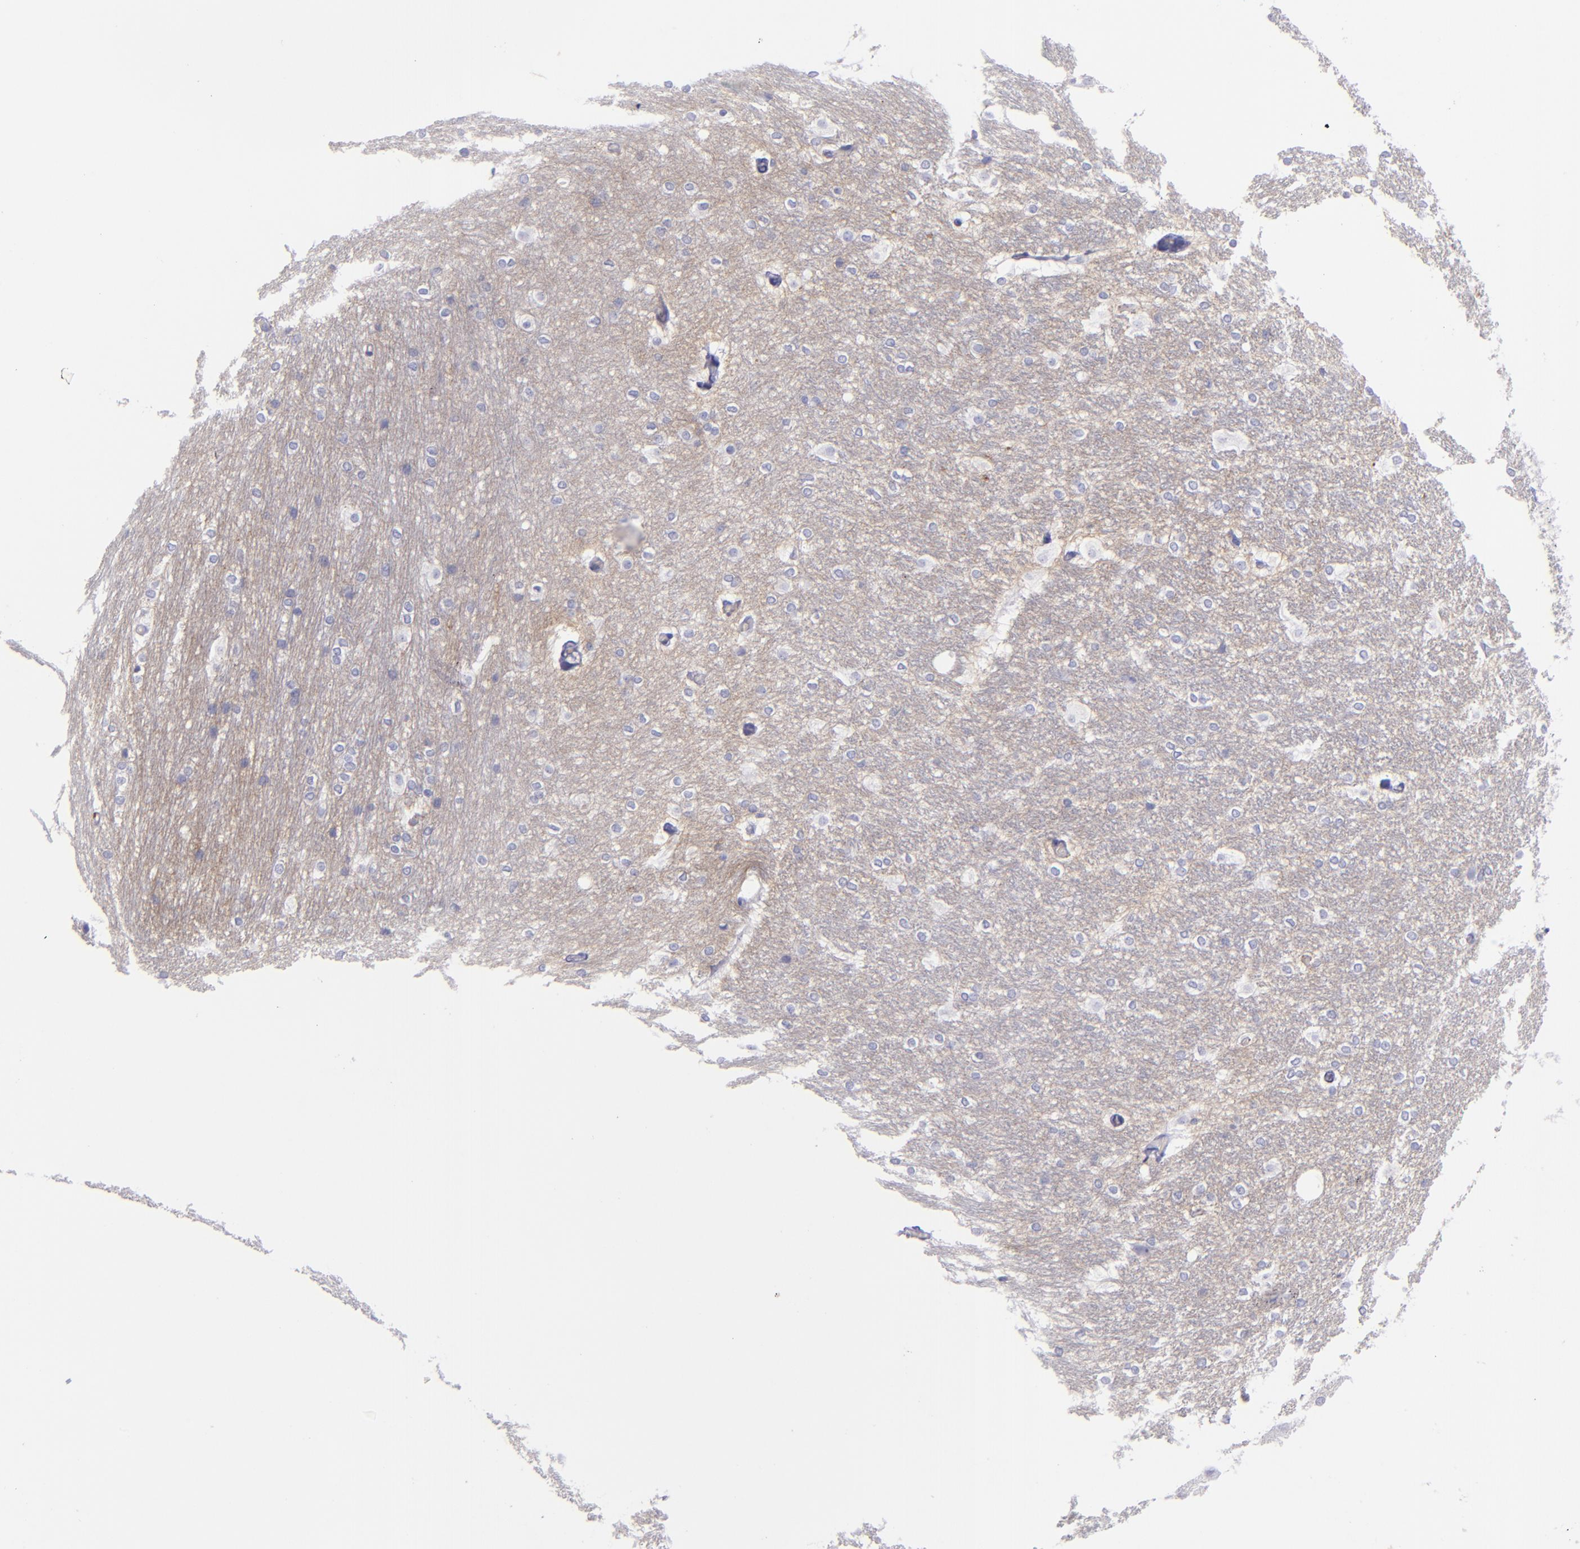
{"staining": {"intensity": "negative", "quantity": "none", "location": "none"}, "tissue": "hippocampus", "cell_type": "Glial cells", "image_type": "normal", "snomed": [{"axis": "morphology", "description": "Normal tissue, NOS"}, {"axis": "topography", "description": "Hippocampus"}], "caption": "Hippocampus stained for a protein using immunohistochemistry (IHC) shows no positivity glial cells.", "gene": "CD82", "patient": {"sex": "female", "age": 19}}